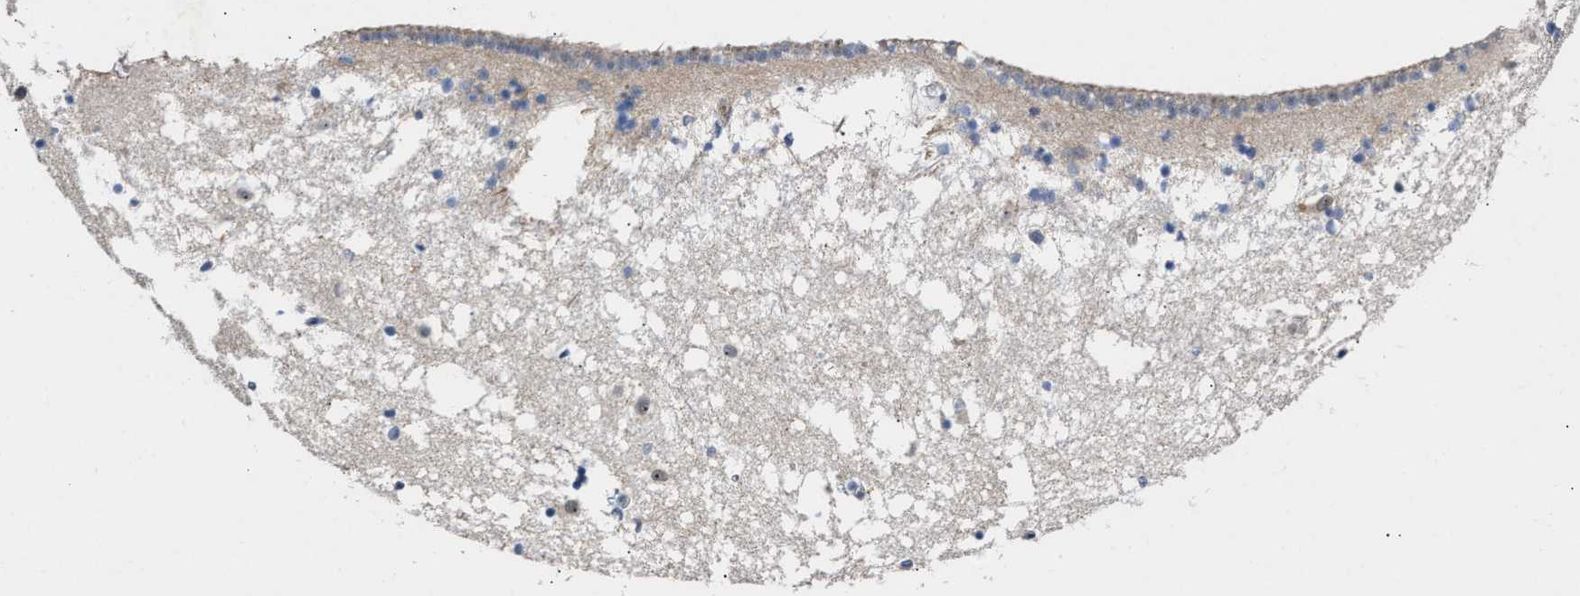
{"staining": {"intensity": "negative", "quantity": "none", "location": "none"}, "tissue": "caudate", "cell_type": "Glial cells", "image_type": "normal", "snomed": [{"axis": "morphology", "description": "Normal tissue, NOS"}, {"axis": "topography", "description": "Lateral ventricle wall"}], "caption": "Immunohistochemistry (IHC) image of benign caudate: human caudate stained with DAB demonstrates no significant protein positivity in glial cells. (DAB immunohistochemistry (IHC) with hematoxylin counter stain).", "gene": "BBLN", "patient": {"sex": "male", "age": 45}}